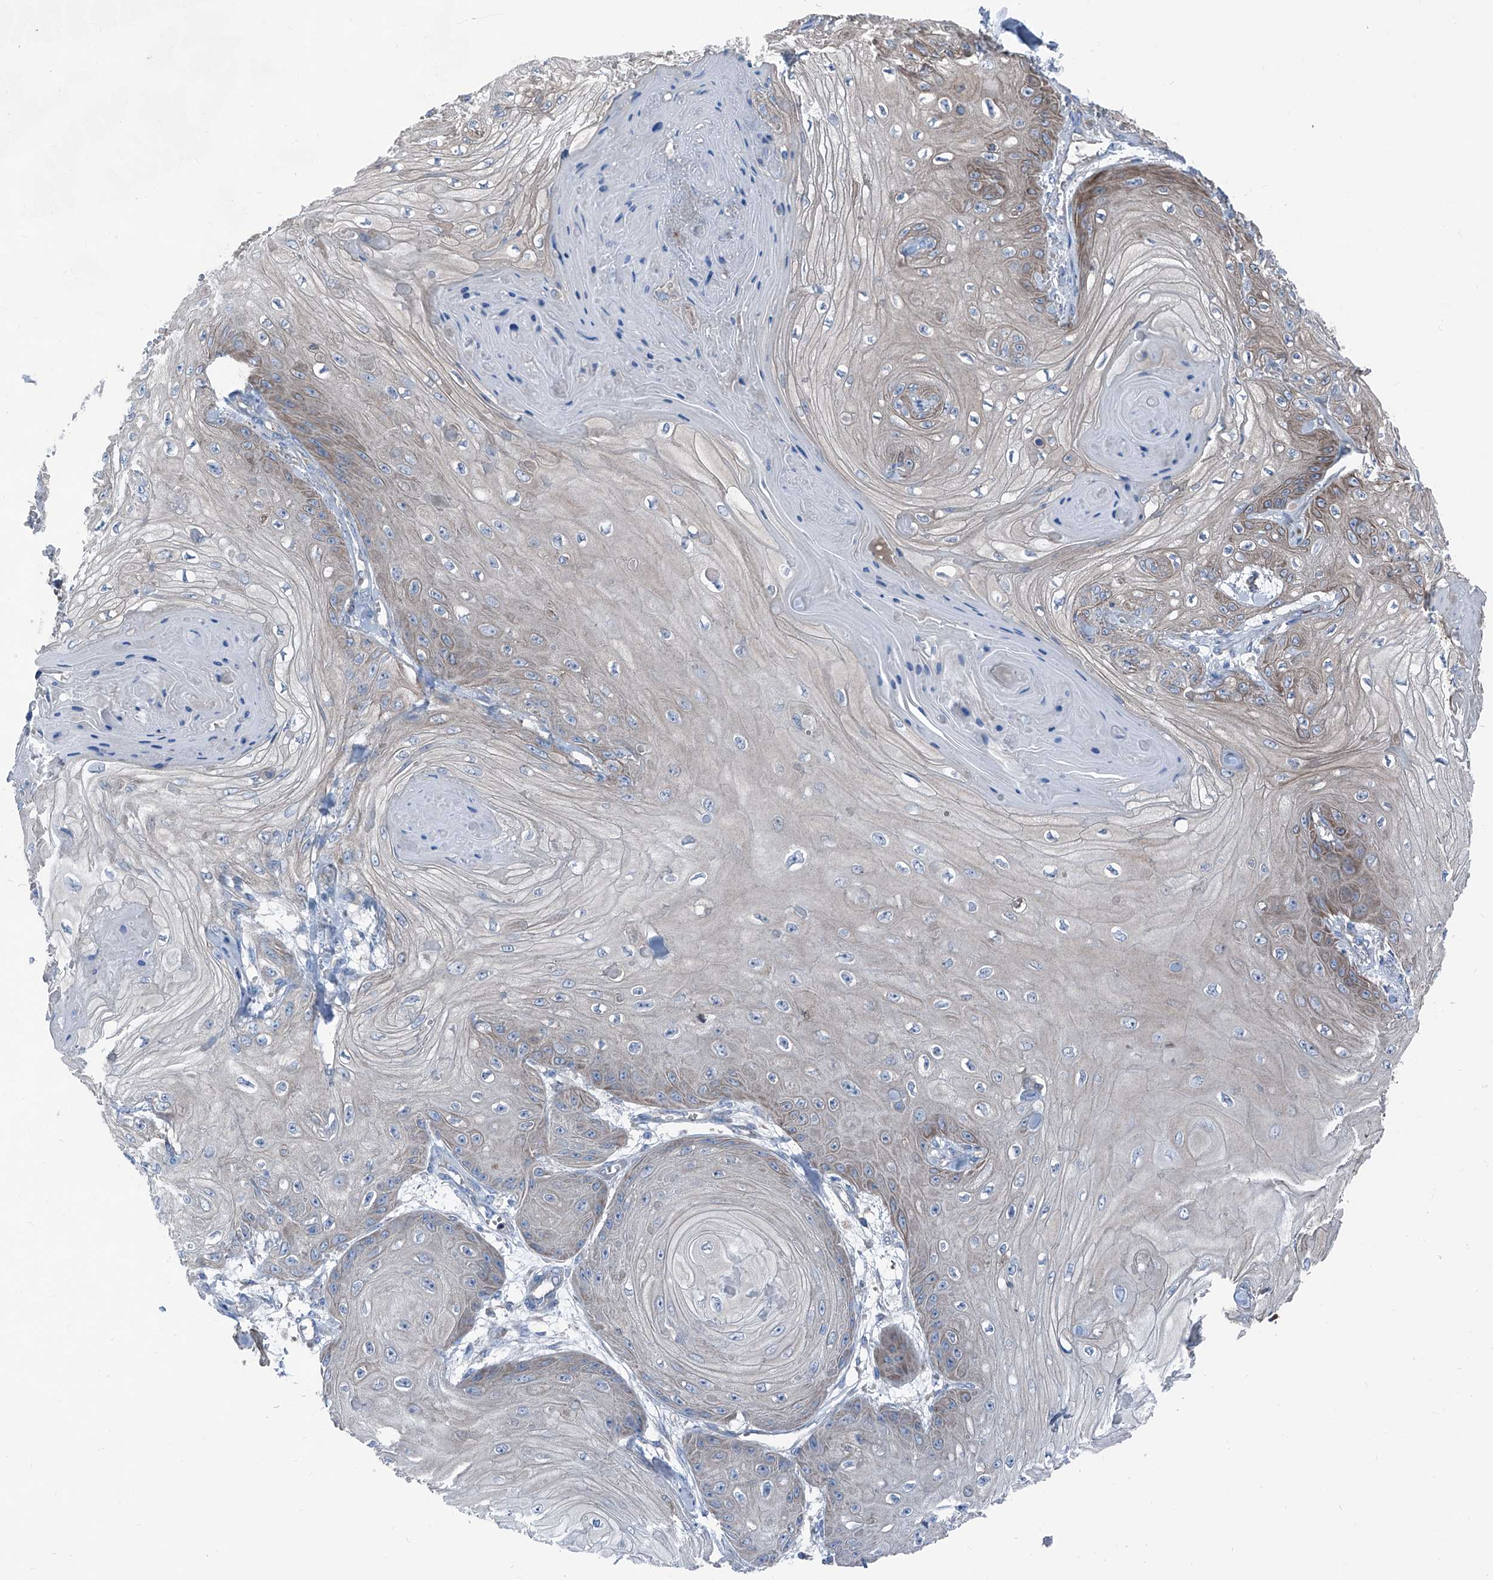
{"staining": {"intensity": "moderate", "quantity": "25%-75%", "location": "cytoplasmic/membranous"}, "tissue": "skin cancer", "cell_type": "Tumor cells", "image_type": "cancer", "snomed": [{"axis": "morphology", "description": "Squamous cell carcinoma, NOS"}, {"axis": "topography", "description": "Skin"}], "caption": "Squamous cell carcinoma (skin) stained with IHC exhibits moderate cytoplasmic/membranous staining in approximately 25%-75% of tumor cells.", "gene": "GPAT3", "patient": {"sex": "male", "age": 74}}